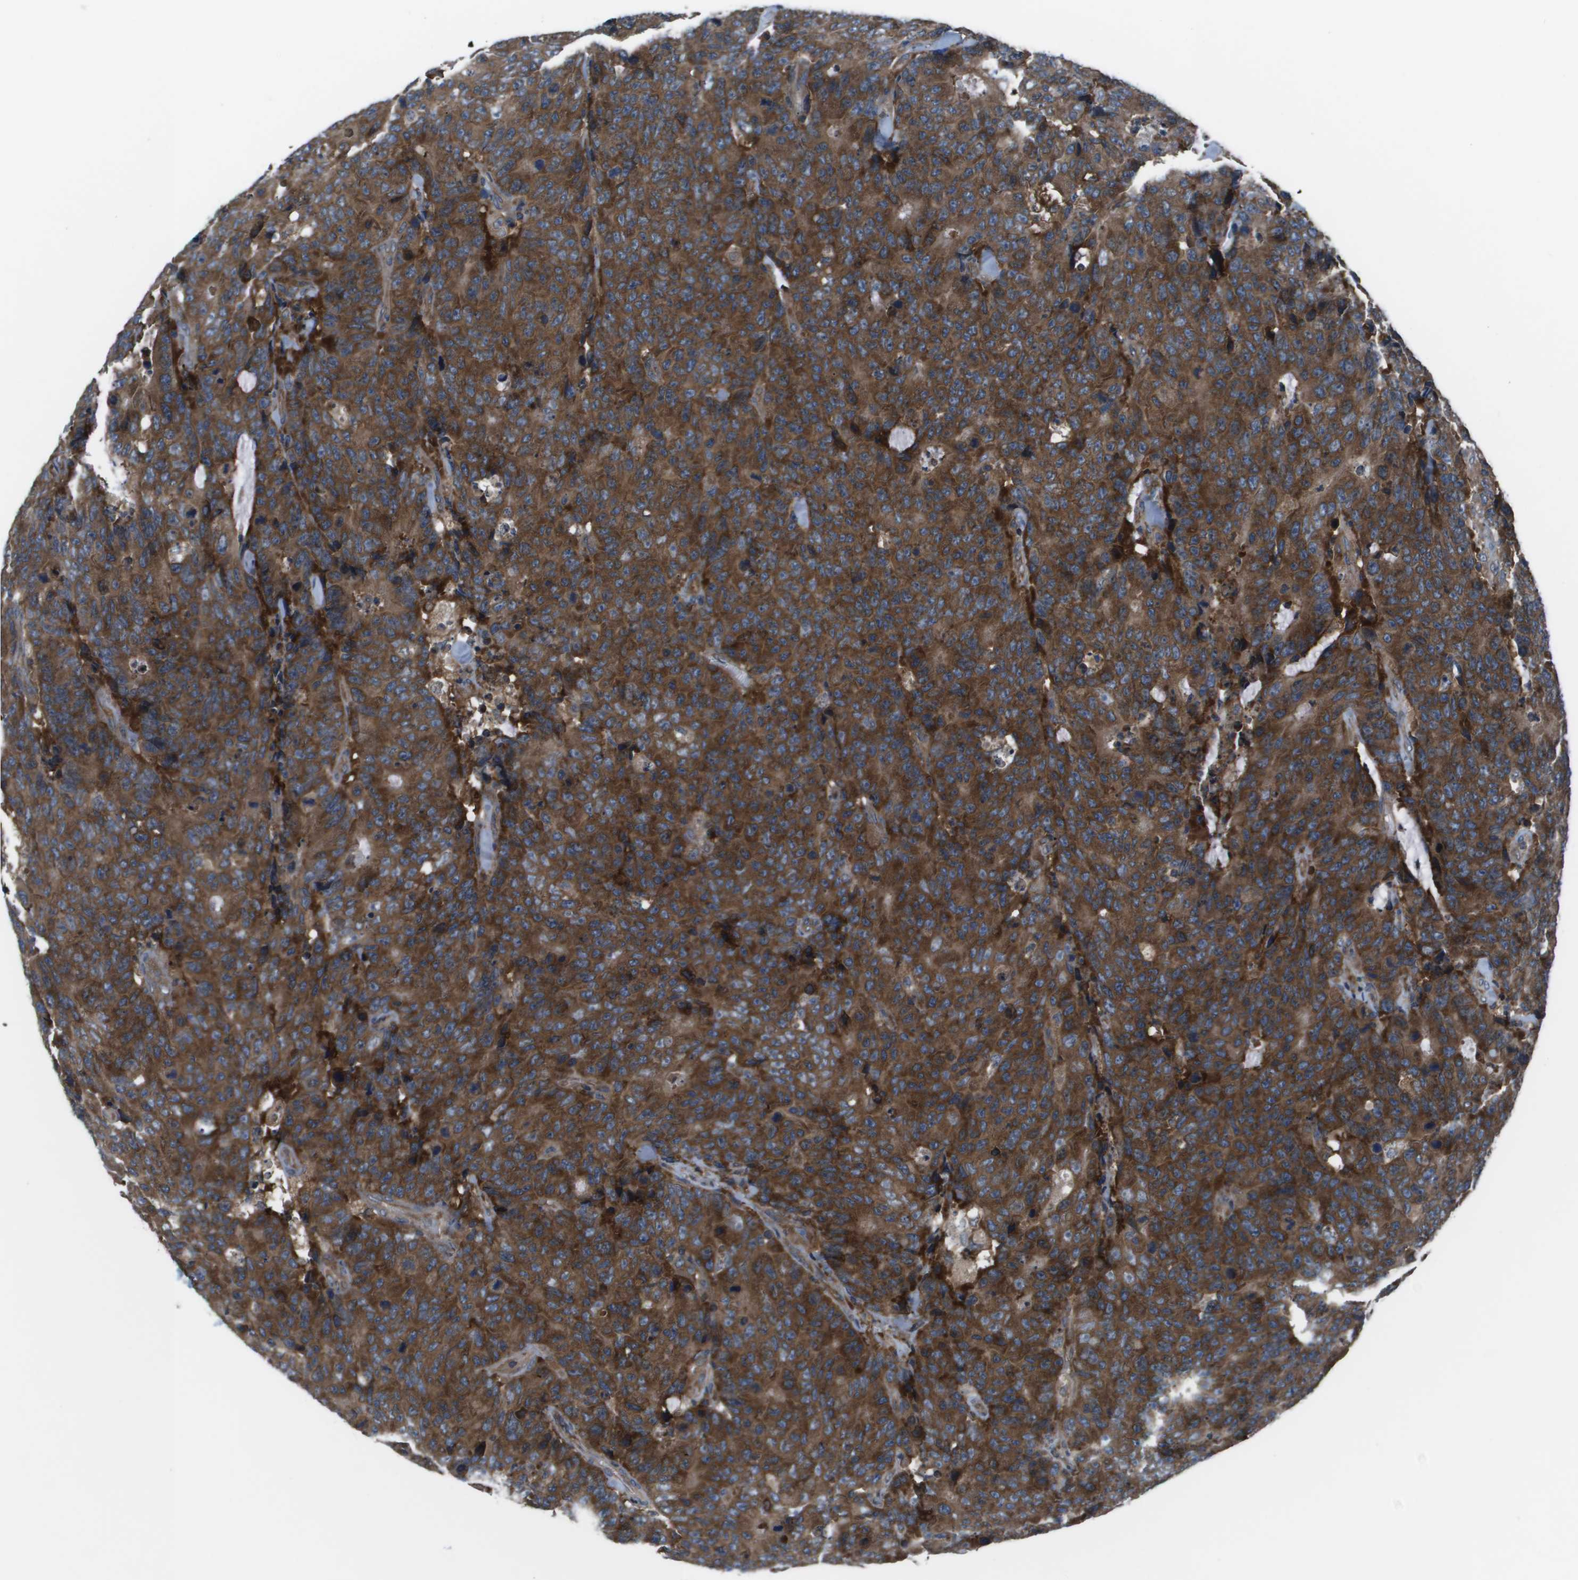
{"staining": {"intensity": "strong", "quantity": ">75%", "location": "cytoplasmic/membranous"}, "tissue": "colorectal cancer", "cell_type": "Tumor cells", "image_type": "cancer", "snomed": [{"axis": "morphology", "description": "Adenocarcinoma, NOS"}, {"axis": "topography", "description": "Colon"}], "caption": "Brown immunohistochemical staining in human adenocarcinoma (colorectal) displays strong cytoplasmic/membranous expression in about >75% of tumor cells.", "gene": "EIF3B", "patient": {"sex": "female", "age": 86}}